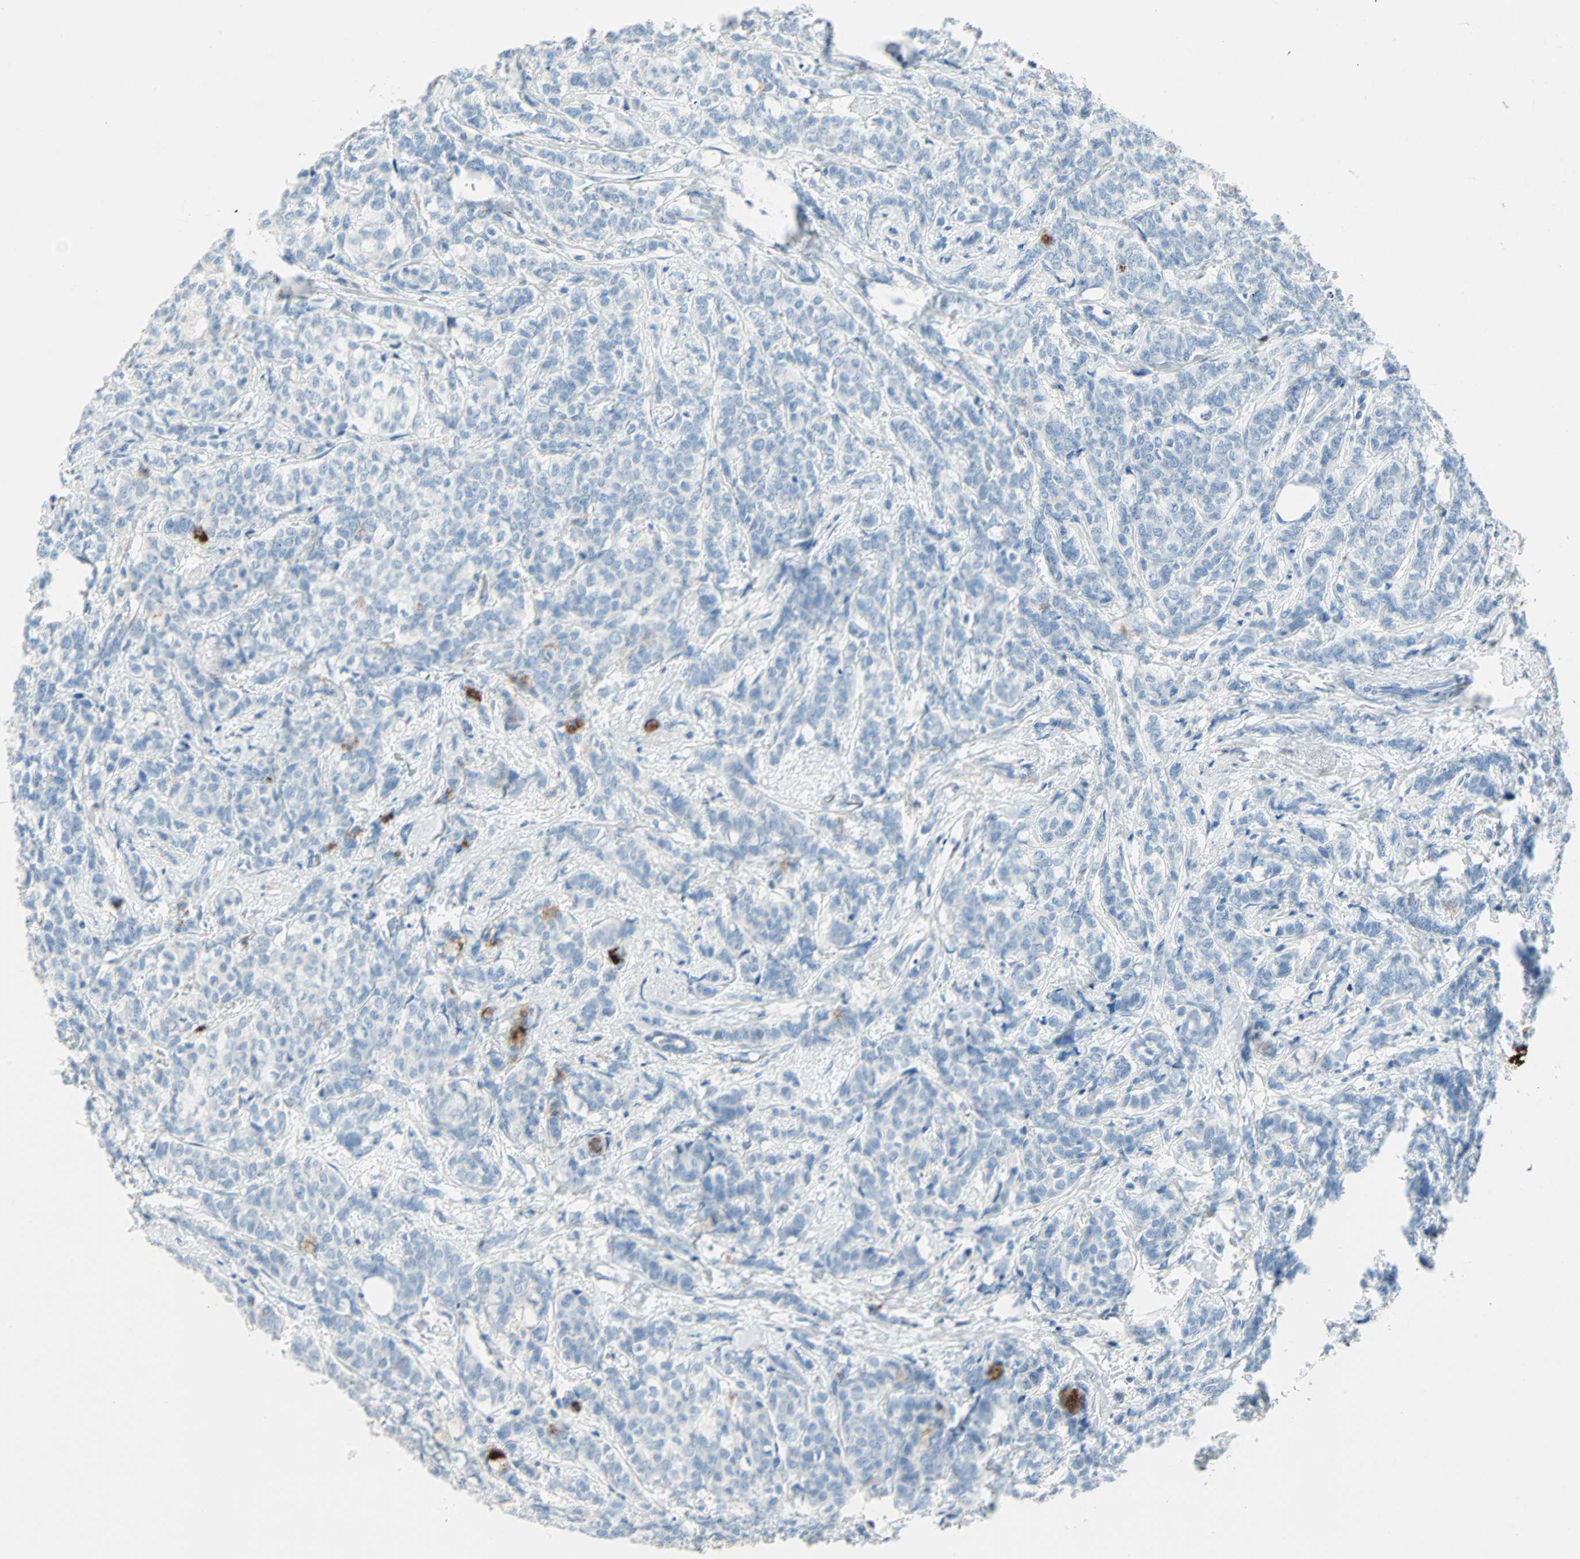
{"staining": {"intensity": "negative", "quantity": "none", "location": "none"}, "tissue": "breast cancer", "cell_type": "Tumor cells", "image_type": "cancer", "snomed": [{"axis": "morphology", "description": "Lobular carcinoma"}, {"axis": "topography", "description": "Breast"}], "caption": "Immunohistochemistry image of neoplastic tissue: human lobular carcinoma (breast) stained with DAB (3,3'-diaminobenzidine) displays no significant protein positivity in tumor cells. Brightfield microscopy of immunohistochemistry stained with DAB (3,3'-diaminobenzidine) (brown) and hematoxylin (blue), captured at high magnification.", "gene": "CLEC4A", "patient": {"sex": "female", "age": 60}}